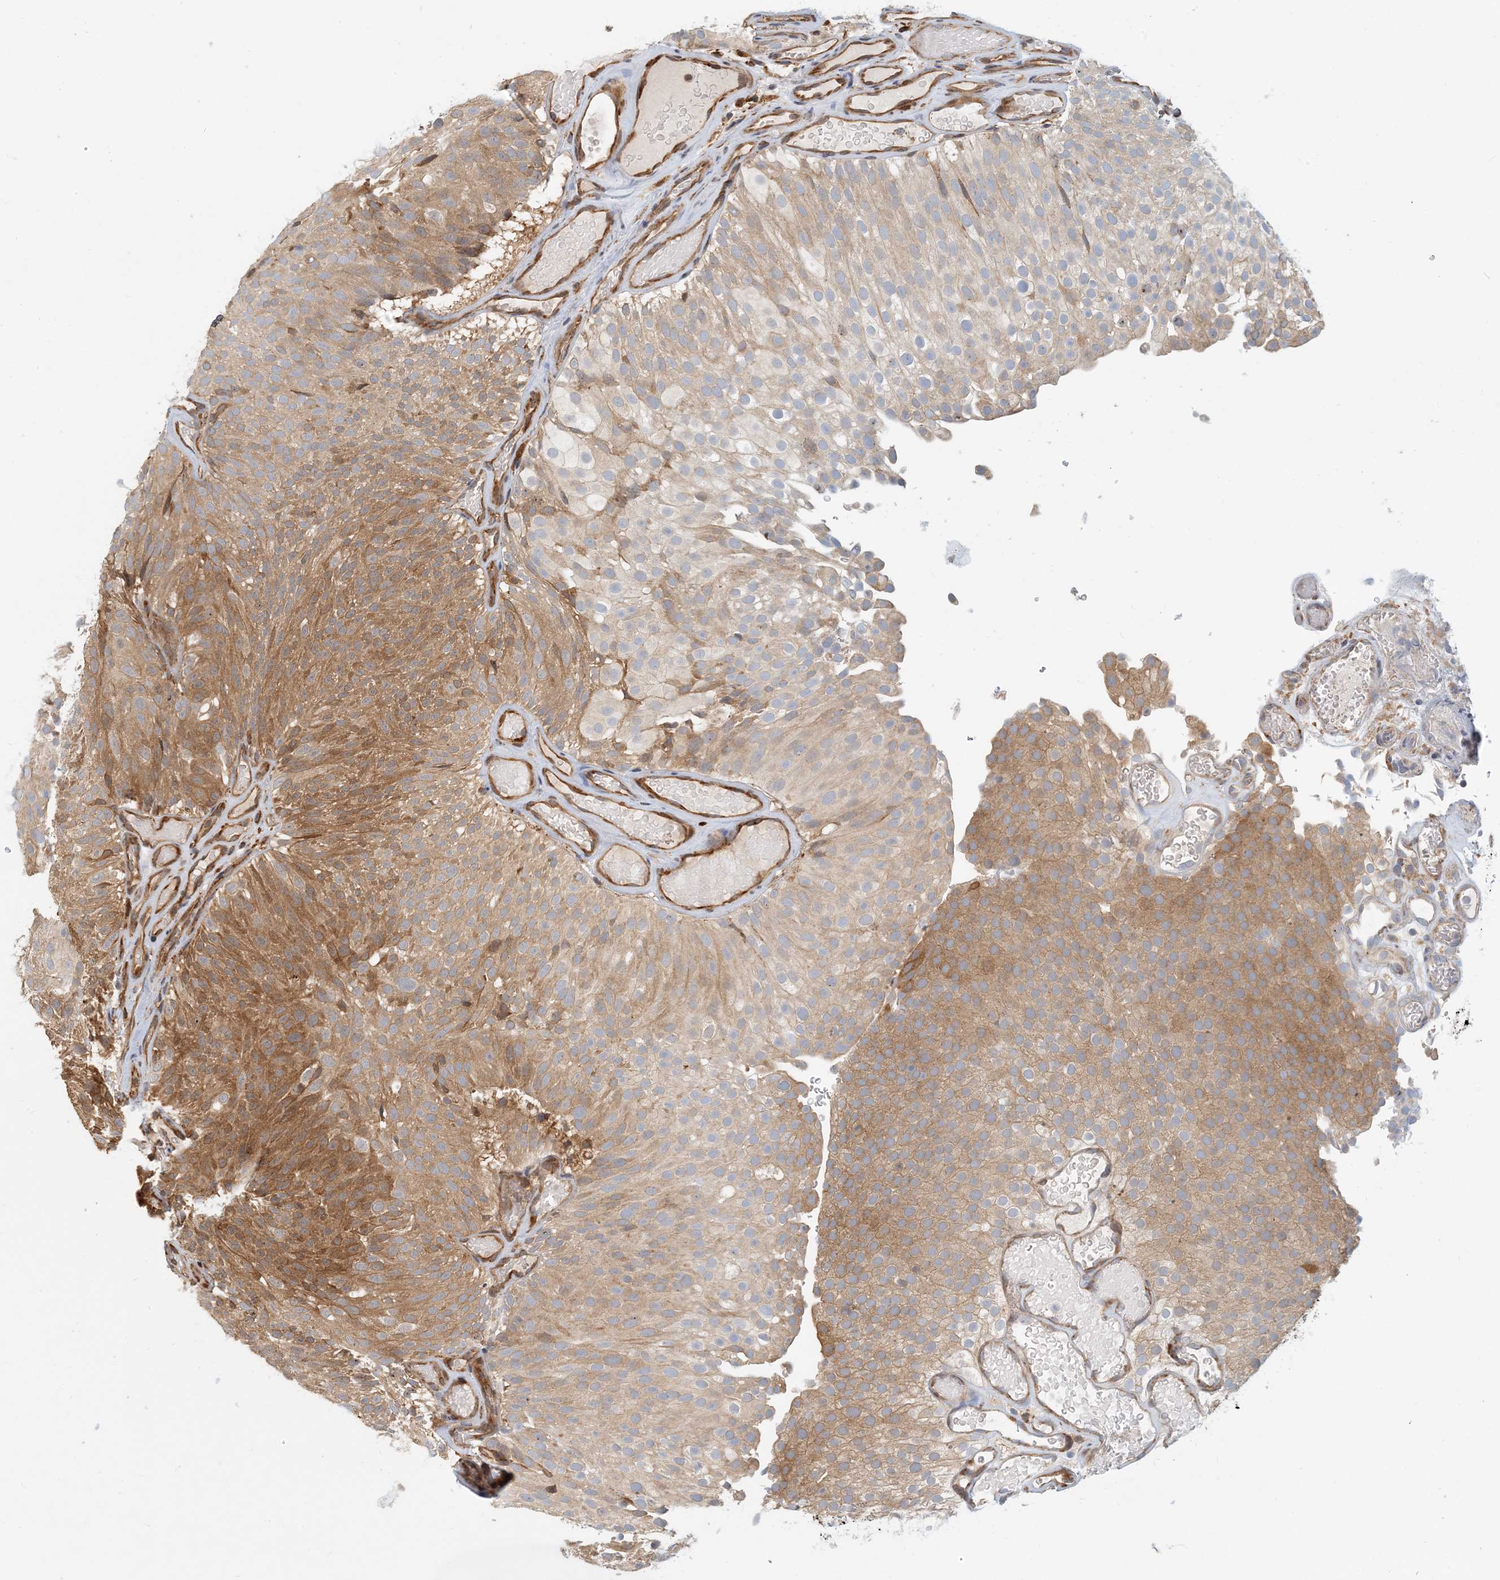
{"staining": {"intensity": "moderate", "quantity": "25%-75%", "location": "cytoplasmic/membranous"}, "tissue": "urothelial cancer", "cell_type": "Tumor cells", "image_type": "cancer", "snomed": [{"axis": "morphology", "description": "Urothelial carcinoma, Low grade"}, {"axis": "topography", "description": "Urinary bladder"}], "caption": "A brown stain highlights moderate cytoplasmic/membranous expression of a protein in urothelial carcinoma (low-grade) tumor cells.", "gene": "HNMT", "patient": {"sex": "male", "age": 78}}